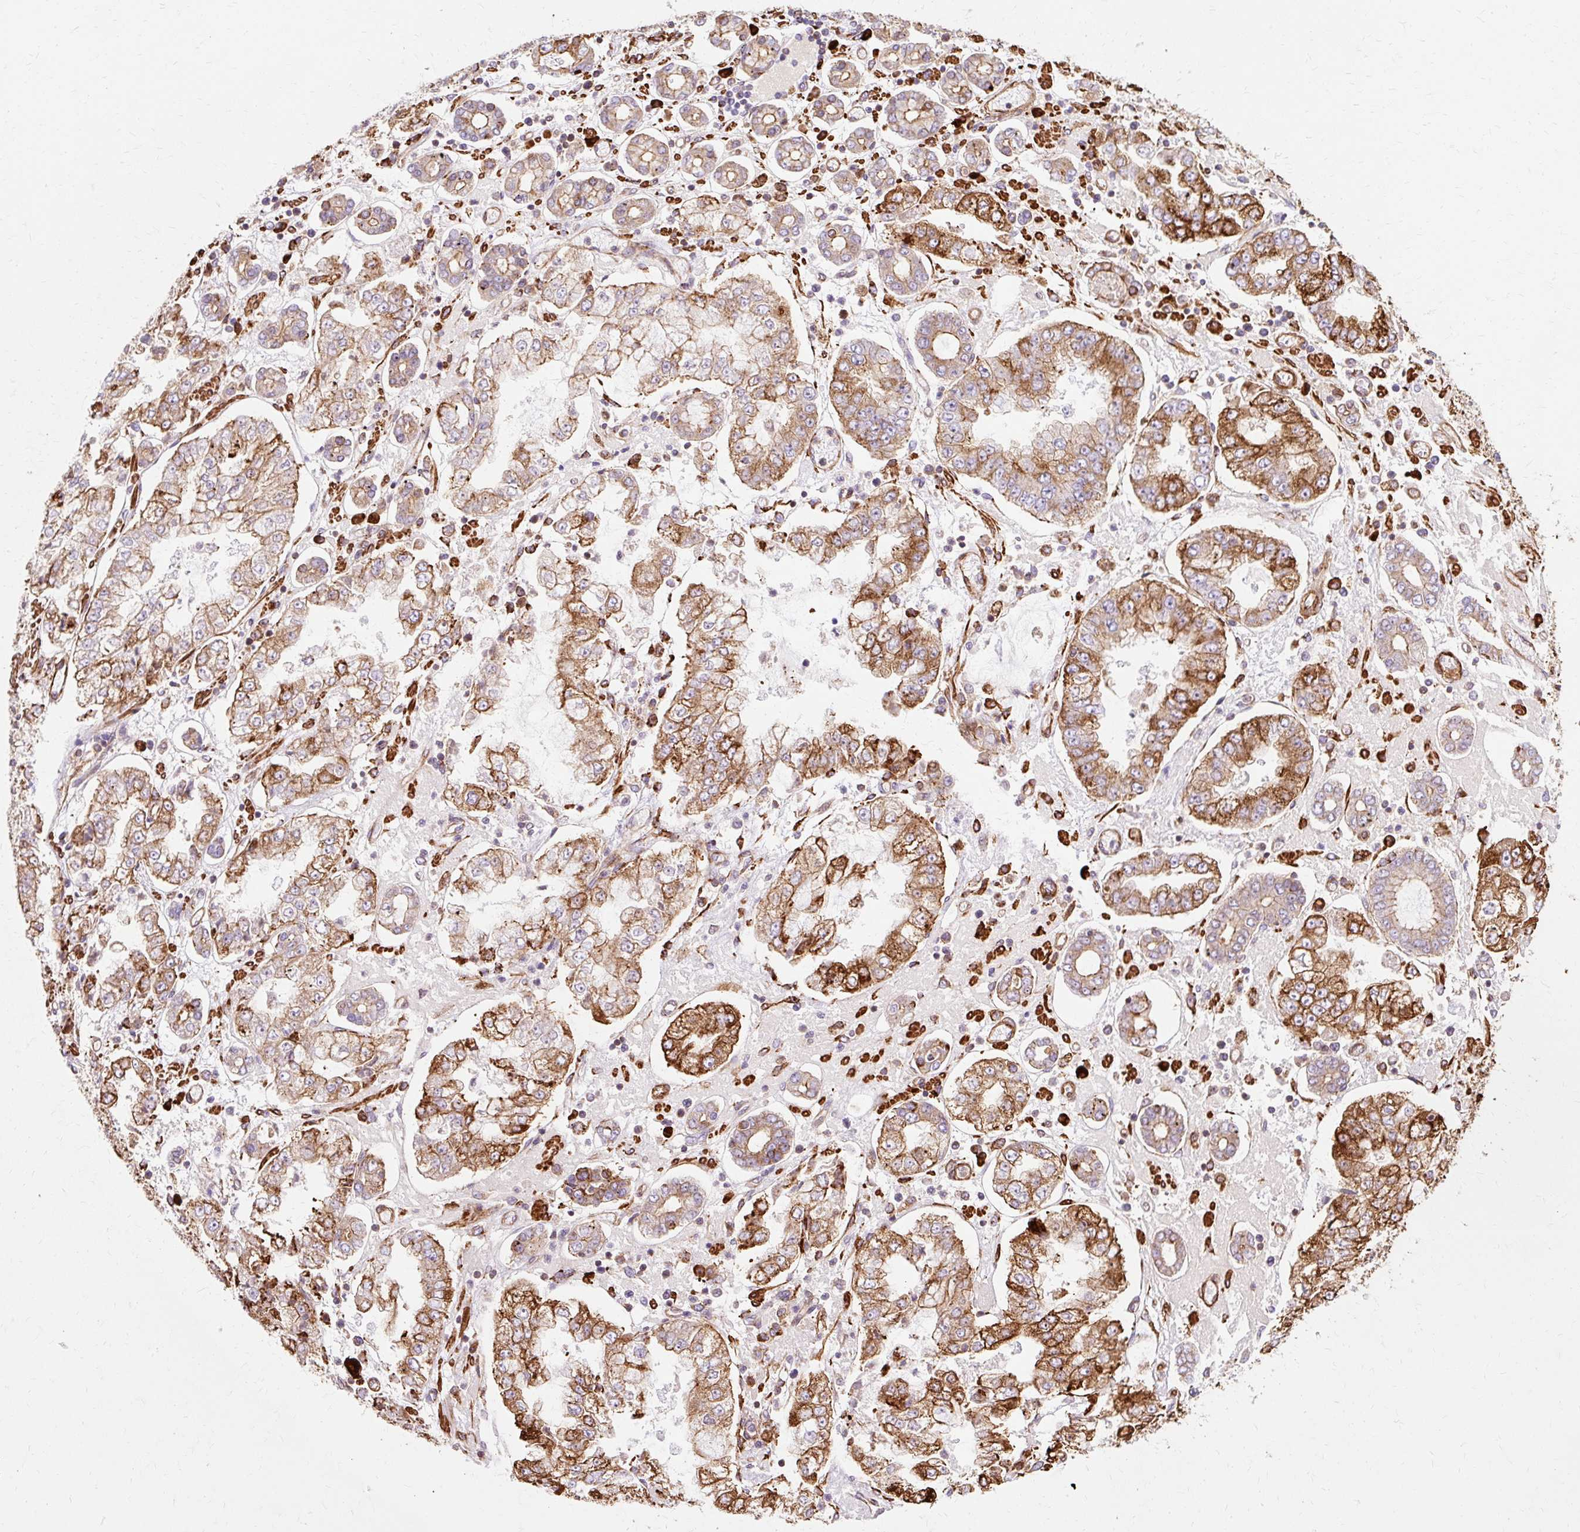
{"staining": {"intensity": "strong", "quantity": "25%-75%", "location": "cytoplasmic/membranous"}, "tissue": "stomach cancer", "cell_type": "Tumor cells", "image_type": "cancer", "snomed": [{"axis": "morphology", "description": "Adenocarcinoma, NOS"}, {"axis": "topography", "description": "Stomach"}], "caption": "DAB (3,3'-diaminobenzidine) immunohistochemical staining of stomach cancer (adenocarcinoma) displays strong cytoplasmic/membranous protein positivity in about 25%-75% of tumor cells.", "gene": "TBC1D2B", "patient": {"sex": "male", "age": 76}}